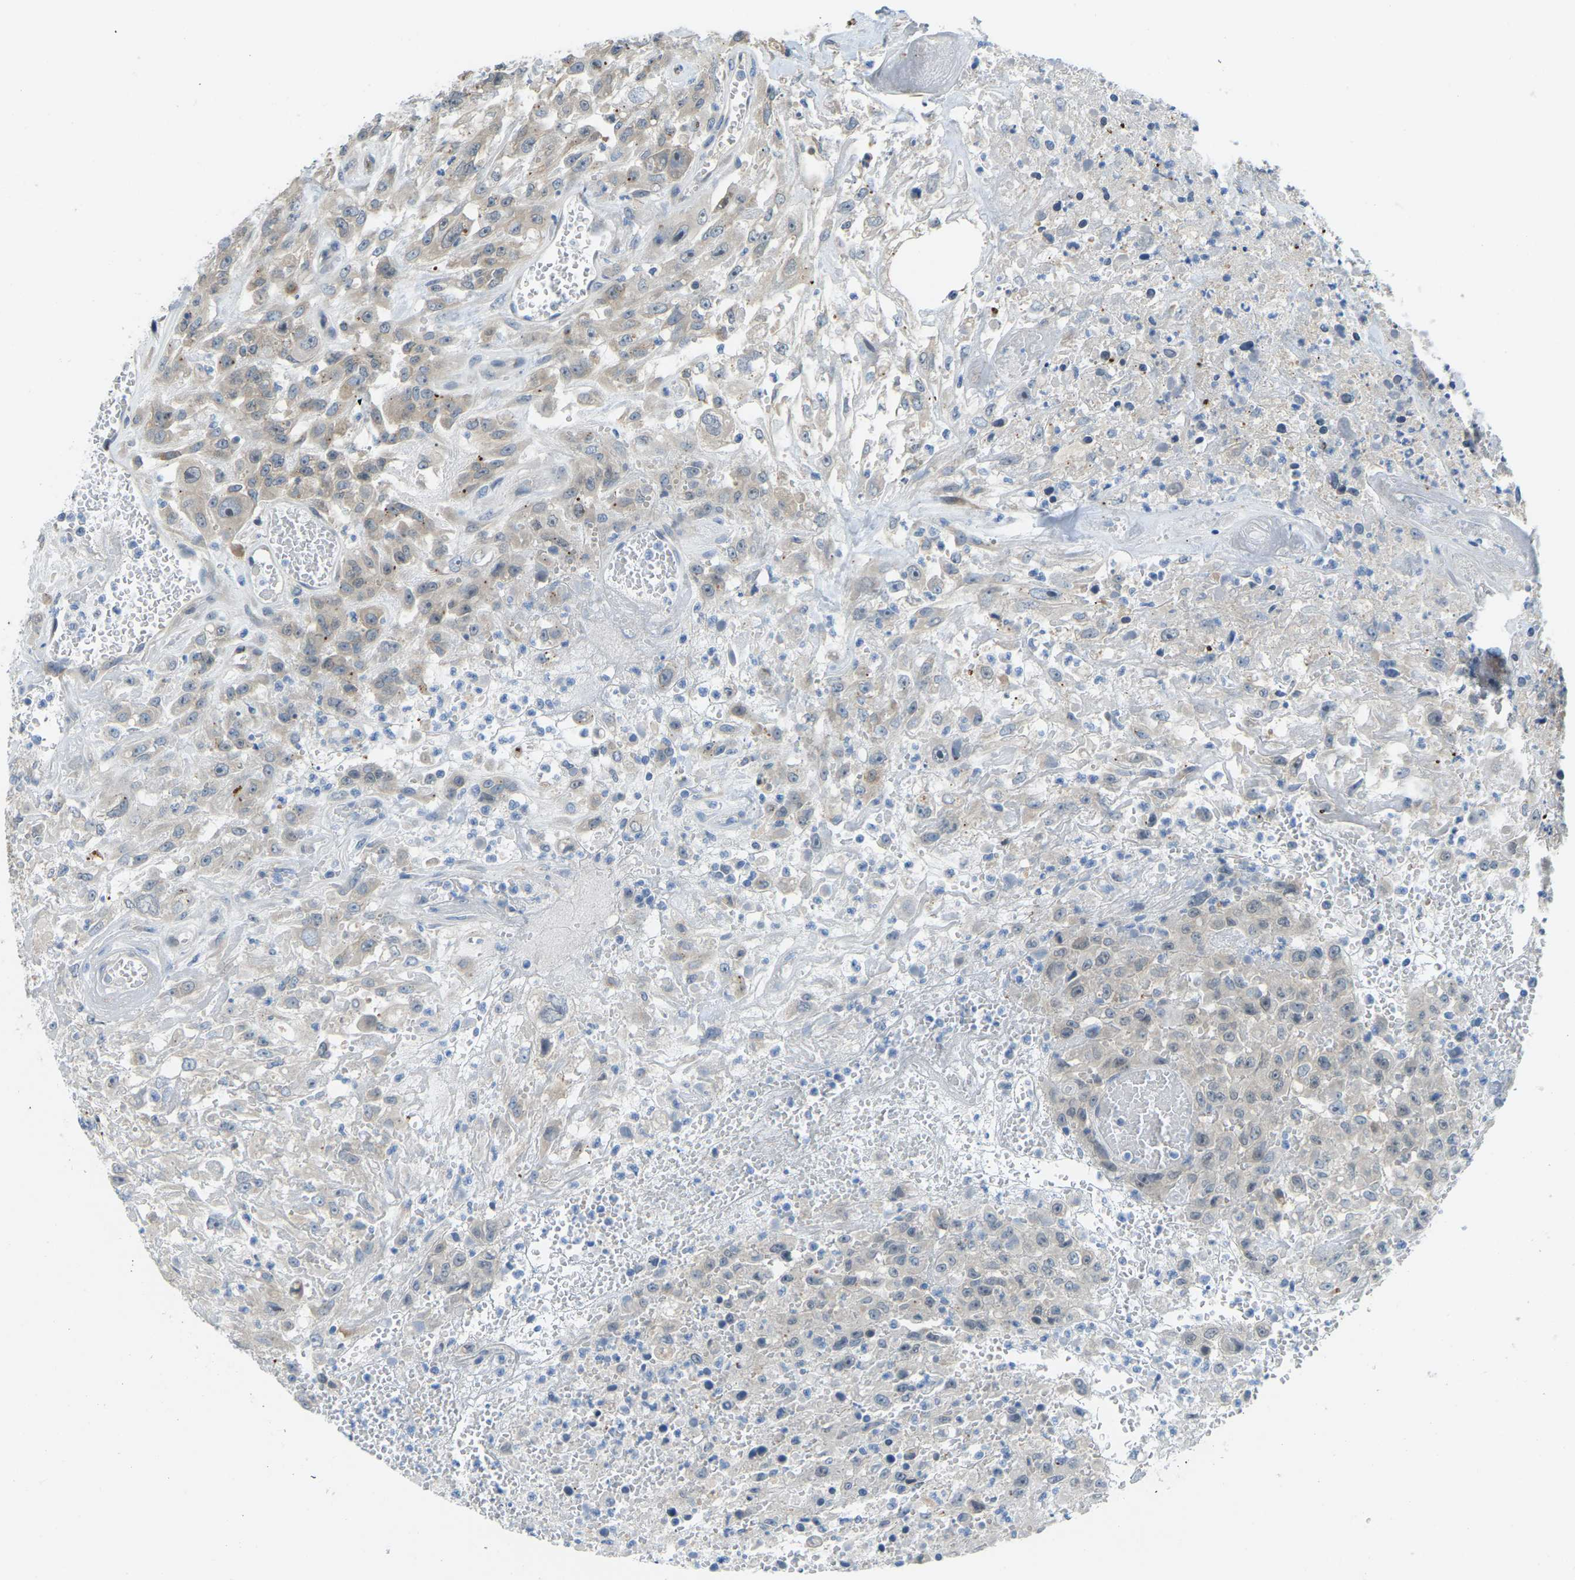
{"staining": {"intensity": "weak", "quantity": "<25%", "location": "cytoplasmic/membranous"}, "tissue": "urothelial cancer", "cell_type": "Tumor cells", "image_type": "cancer", "snomed": [{"axis": "morphology", "description": "Urothelial carcinoma, High grade"}, {"axis": "topography", "description": "Urinary bladder"}], "caption": "IHC image of human urothelial cancer stained for a protein (brown), which demonstrates no staining in tumor cells.", "gene": "NME8", "patient": {"sex": "male", "age": 46}}